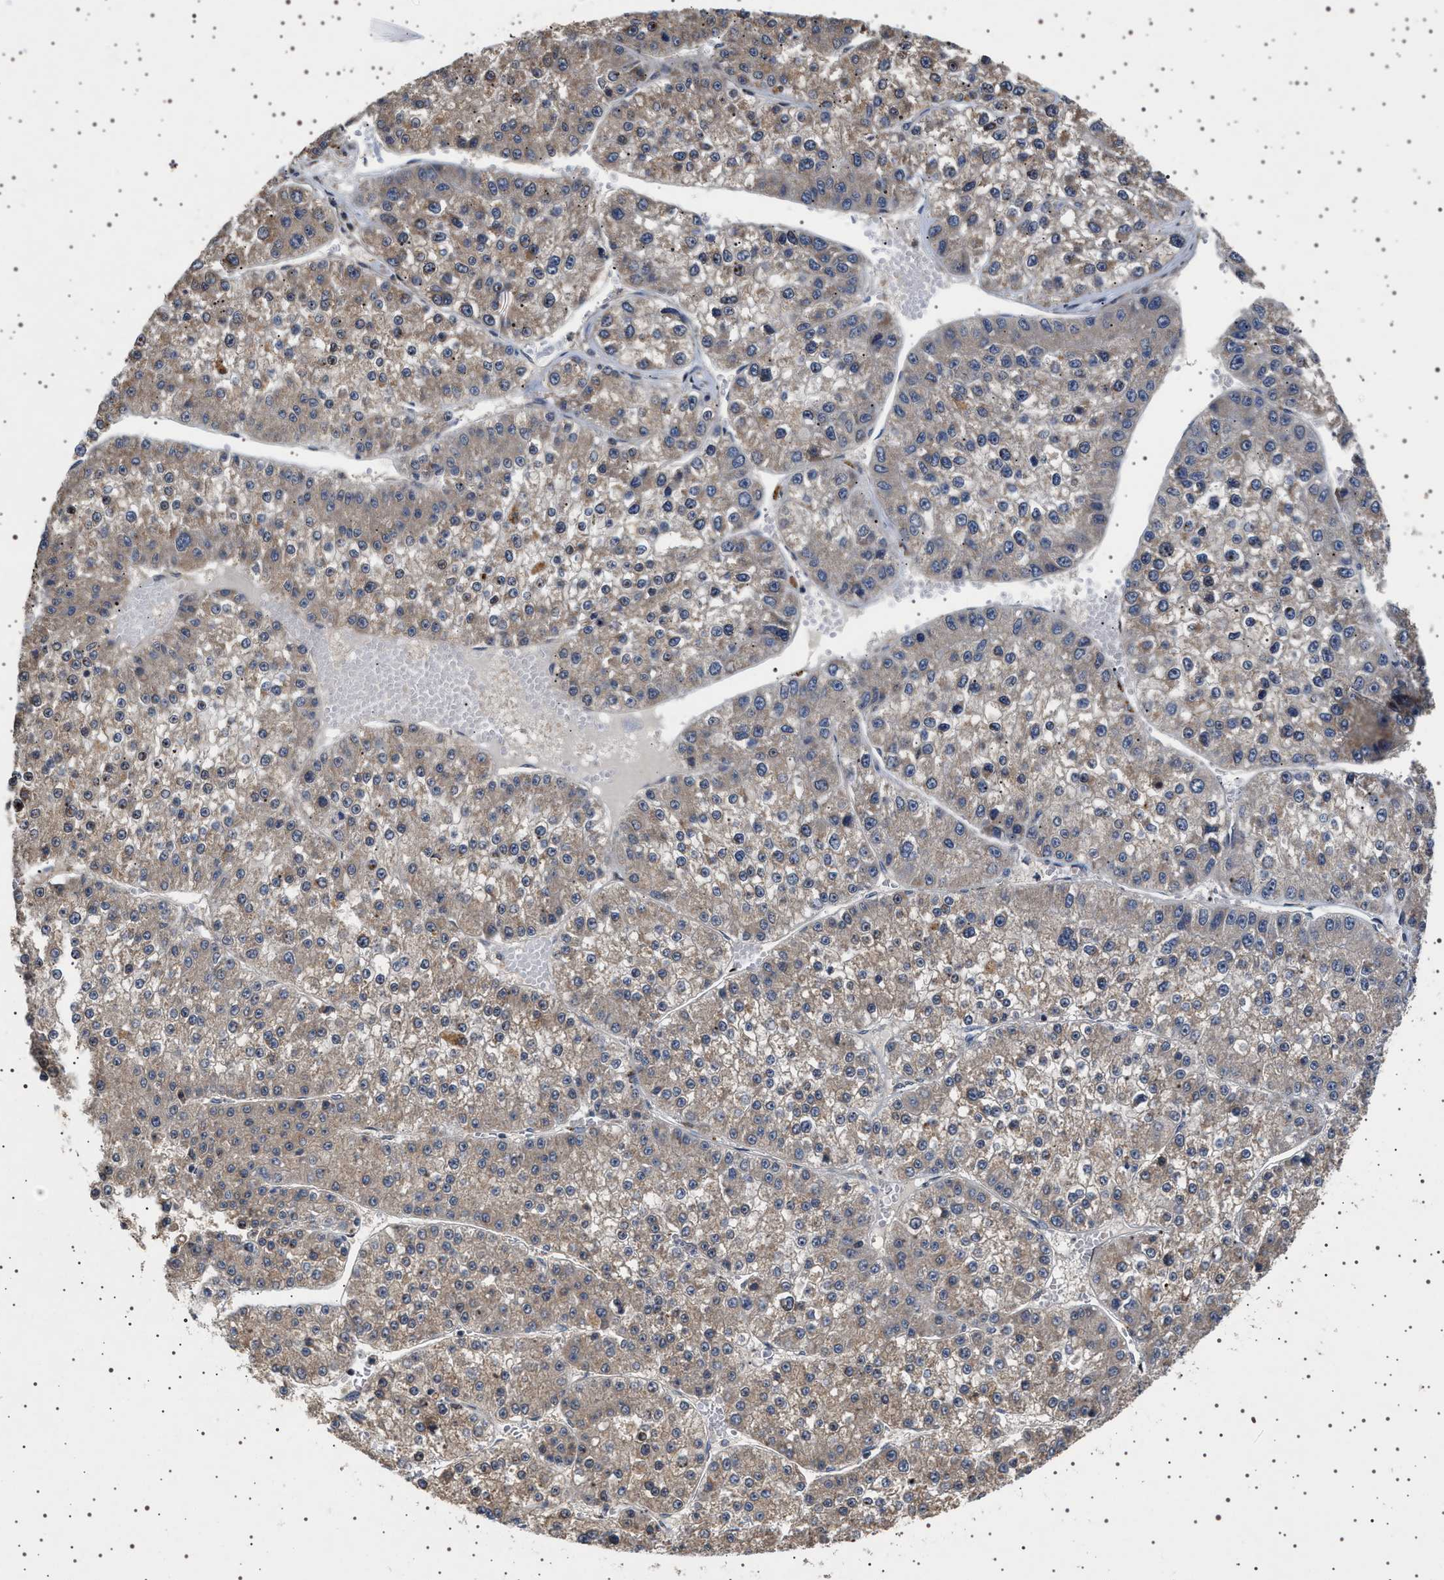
{"staining": {"intensity": "weak", "quantity": "25%-75%", "location": "cytoplasmic/membranous"}, "tissue": "liver cancer", "cell_type": "Tumor cells", "image_type": "cancer", "snomed": [{"axis": "morphology", "description": "Carcinoma, Hepatocellular, NOS"}, {"axis": "topography", "description": "Liver"}], "caption": "The immunohistochemical stain highlights weak cytoplasmic/membranous staining in tumor cells of hepatocellular carcinoma (liver) tissue.", "gene": "TRUB2", "patient": {"sex": "female", "age": 73}}